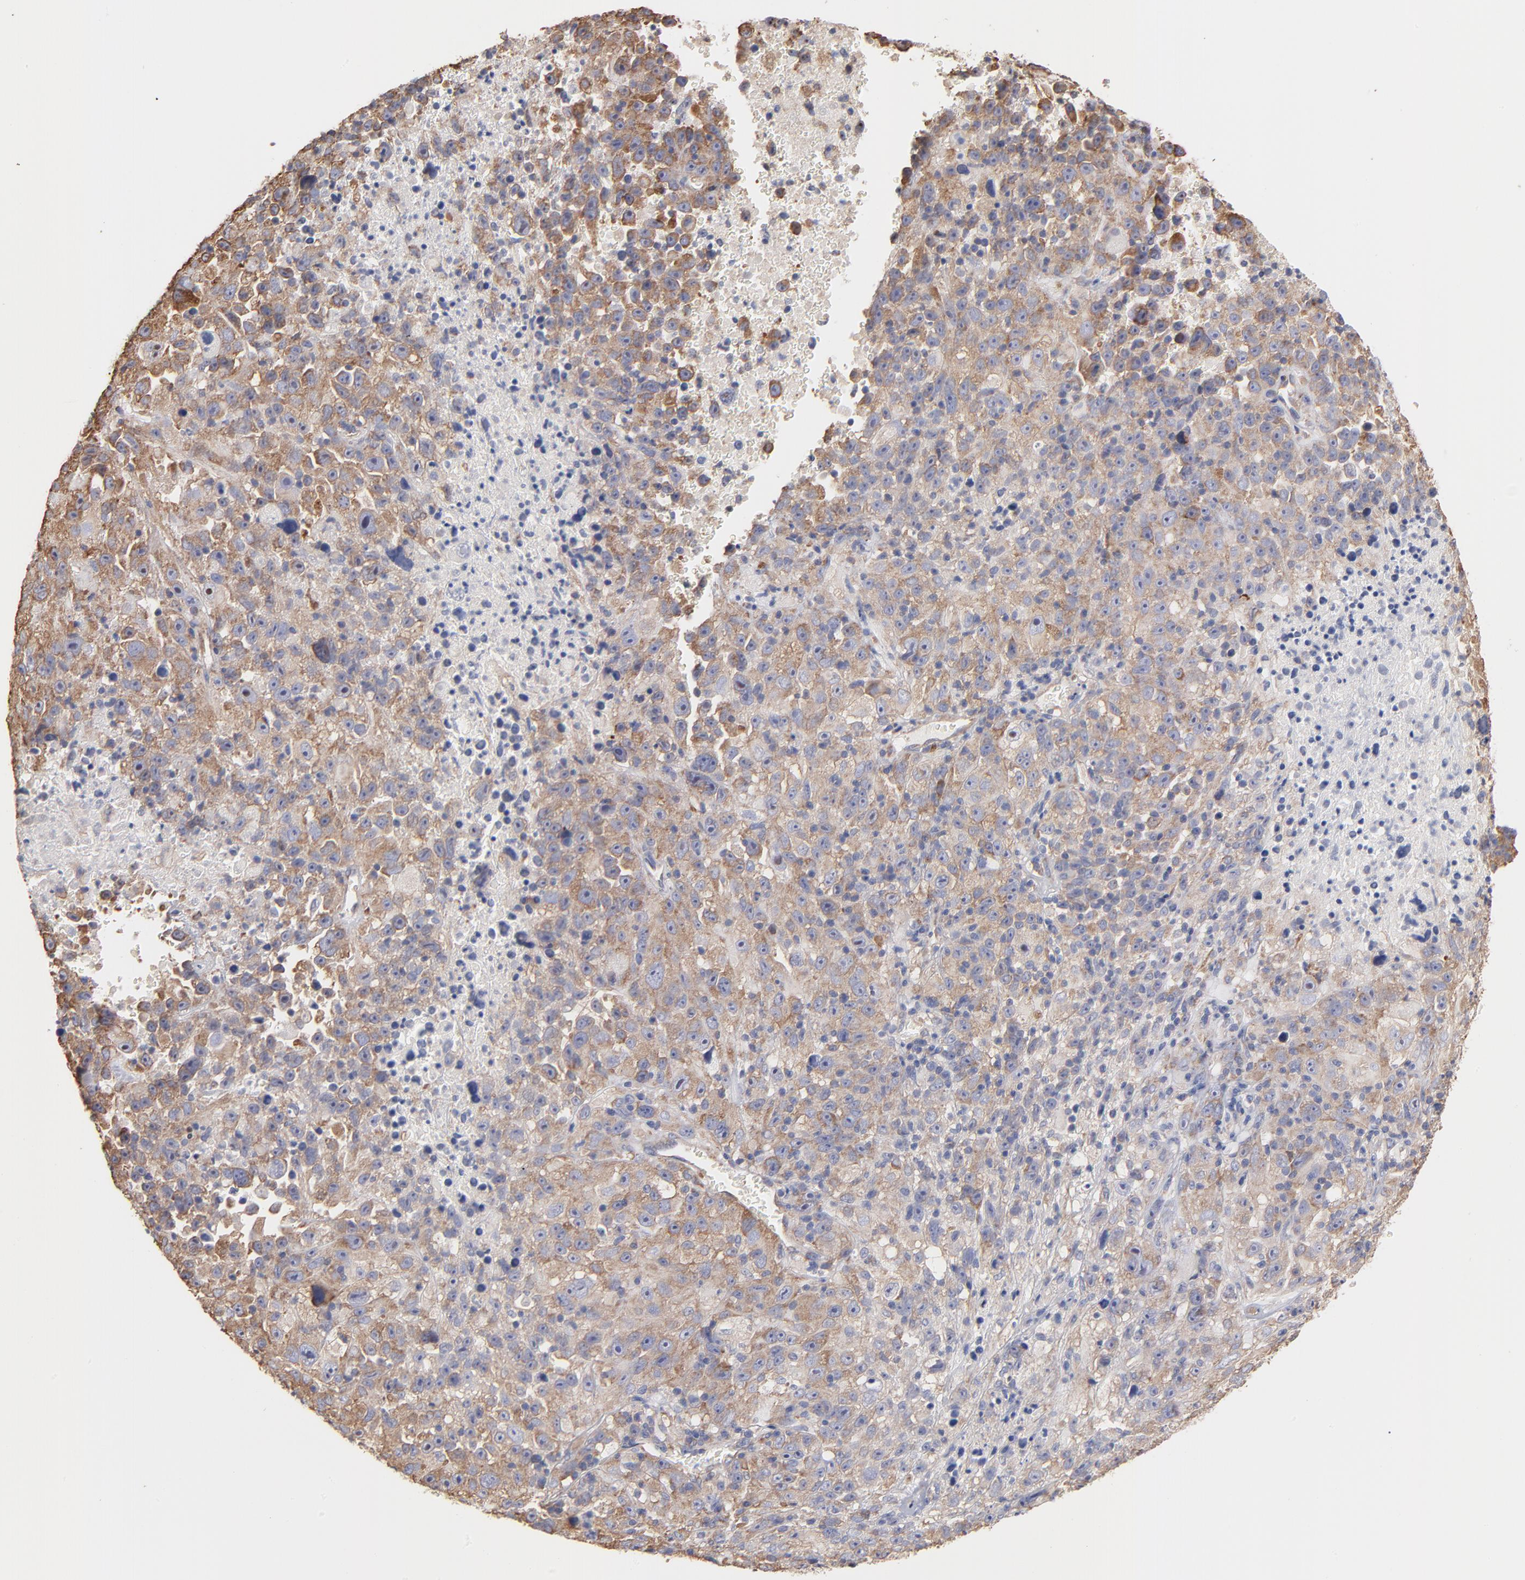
{"staining": {"intensity": "moderate", "quantity": ">75%", "location": "cytoplasmic/membranous"}, "tissue": "melanoma", "cell_type": "Tumor cells", "image_type": "cancer", "snomed": [{"axis": "morphology", "description": "Malignant melanoma, Metastatic site"}, {"axis": "topography", "description": "Cerebral cortex"}], "caption": "Melanoma tissue exhibits moderate cytoplasmic/membranous staining in about >75% of tumor cells, visualized by immunohistochemistry. (DAB IHC with brightfield microscopy, high magnification).", "gene": "RPL9", "patient": {"sex": "female", "age": 52}}